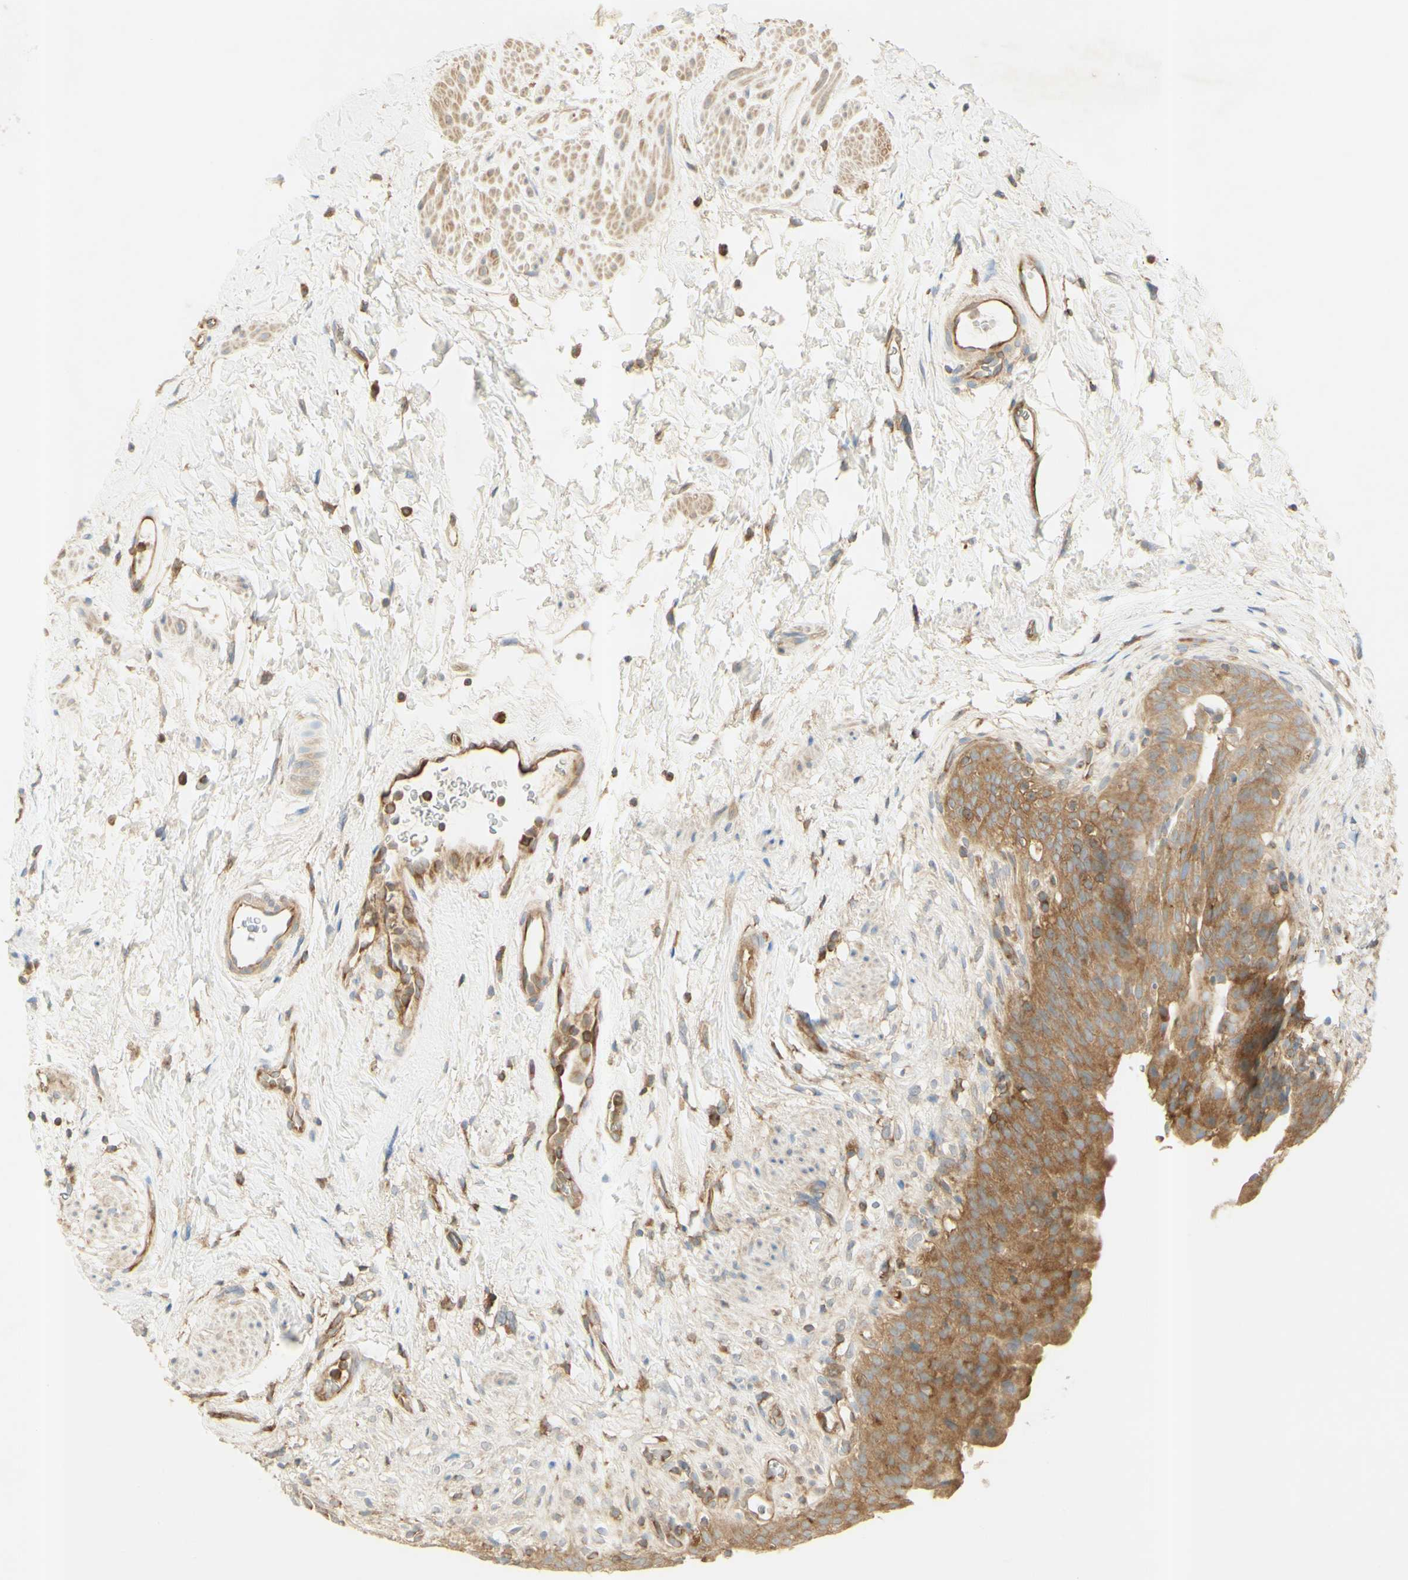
{"staining": {"intensity": "moderate", "quantity": ">75%", "location": "cytoplasmic/membranous"}, "tissue": "urinary bladder", "cell_type": "Urothelial cells", "image_type": "normal", "snomed": [{"axis": "morphology", "description": "Normal tissue, NOS"}, {"axis": "topography", "description": "Urinary bladder"}], "caption": "This is a micrograph of immunohistochemistry staining of benign urinary bladder, which shows moderate positivity in the cytoplasmic/membranous of urothelial cells.", "gene": "IKBKG", "patient": {"sex": "female", "age": 79}}